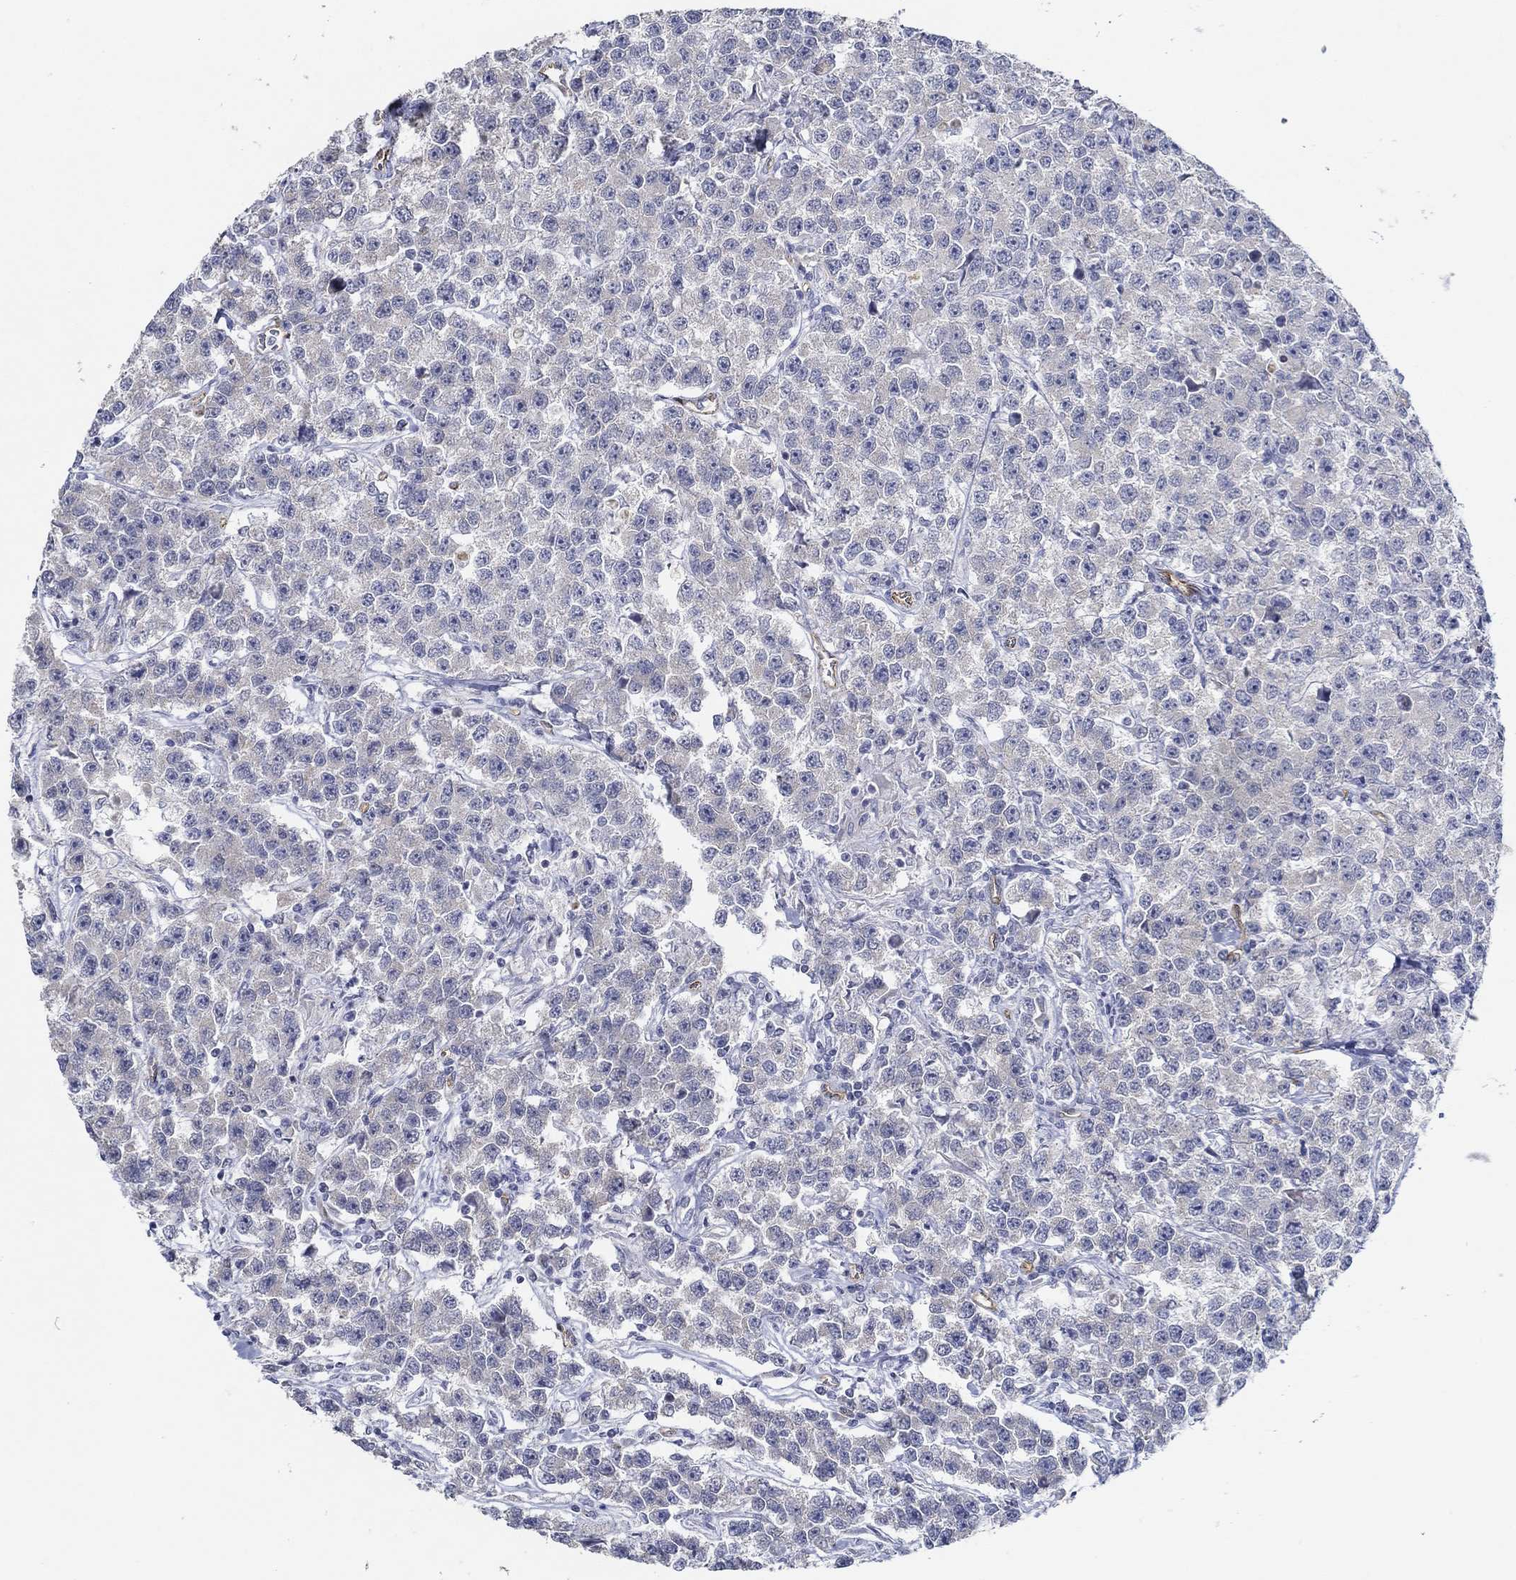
{"staining": {"intensity": "negative", "quantity": "none", "location": "none"}, "tissue": "testis cancer", "cell_type": "Tumor cells", "image_type": "cancer", "snomed": [{"axis": "morphology", "description": "Seminoma, NOS"}, {"axis": "topography", "description": "Testis"}], "caption": "Testis cancer was stained to show a protein in brown. There is no significant expression in tumor cells.", "gene": "GJA5", "patient": {"sex": "male", "age": 59}}